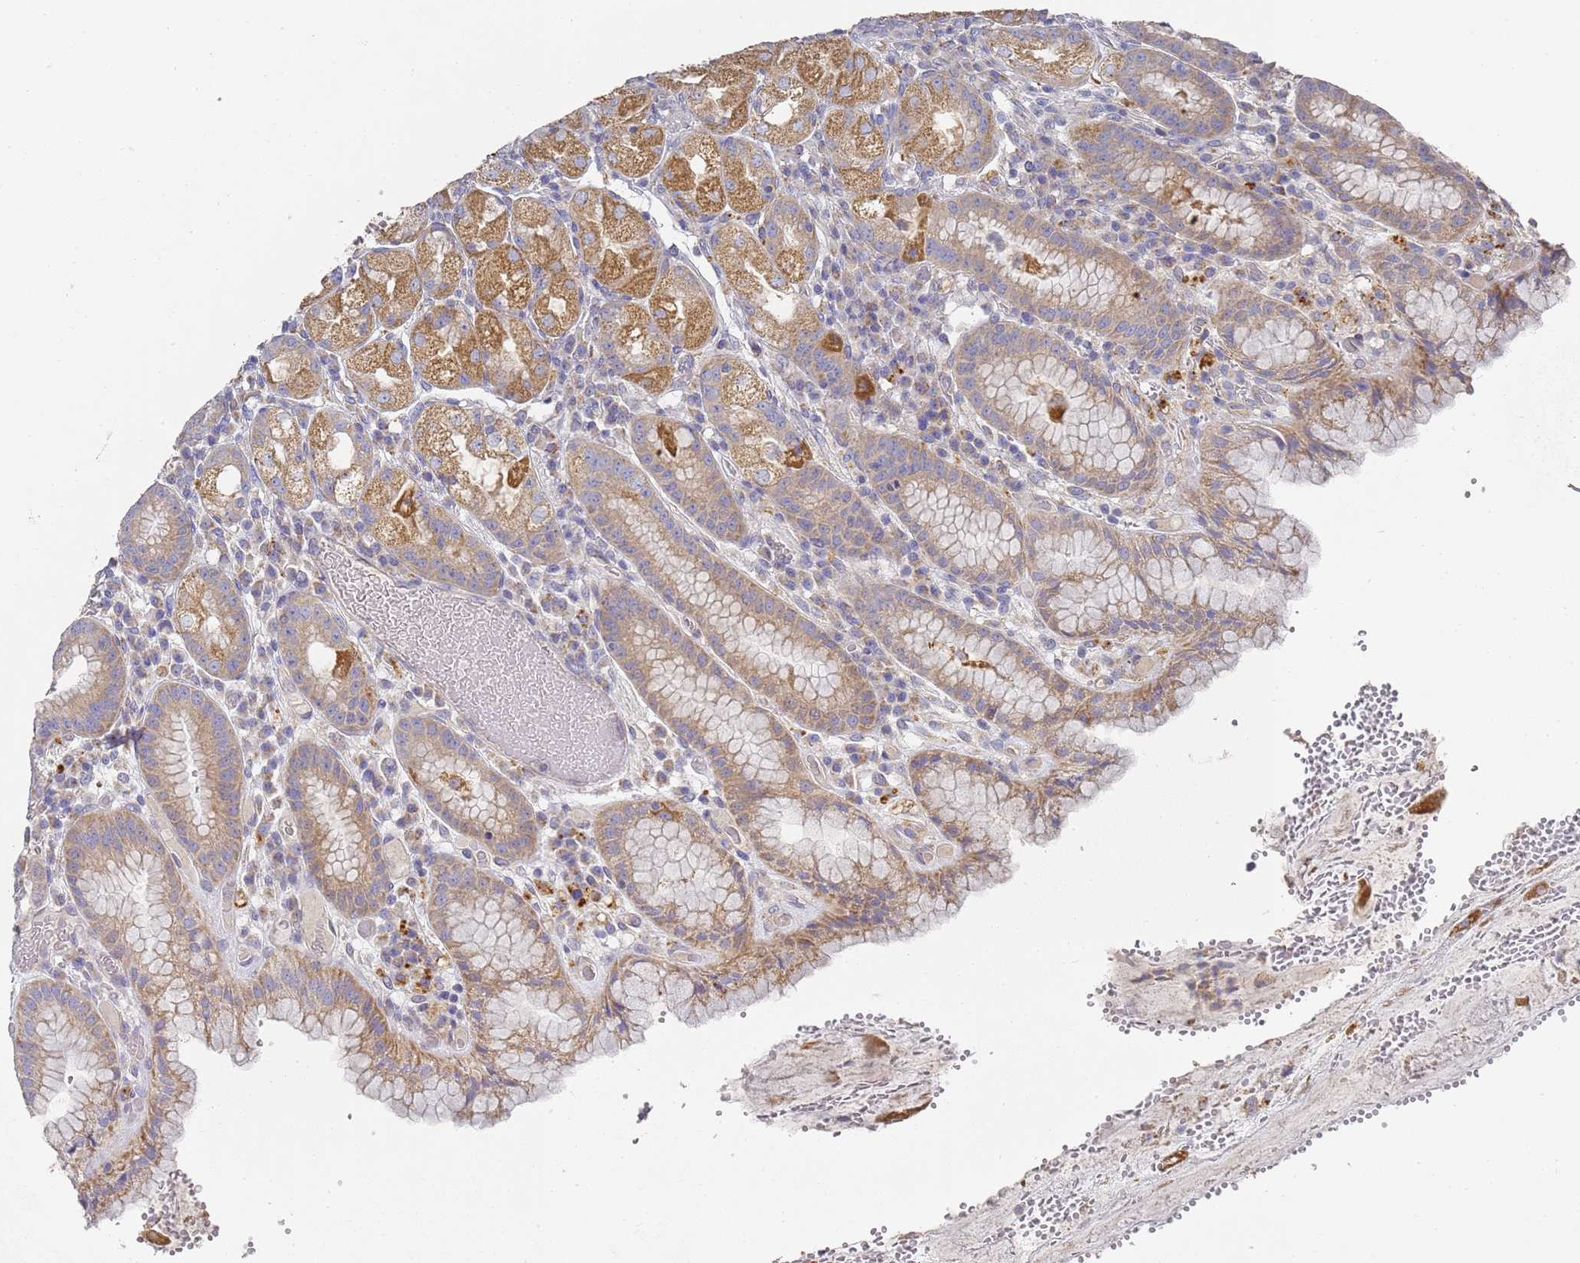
{"staining": {"intensity": "moderate", "quantity": ">75%", "location": "cytoplasmic/membranous"}, "tissue": "stomach", "cell_type": "Glandular cells", "image_type": "normal", "snomed": [{"axis": "morphology", "description": "Normal tissue, NOS"}, {"axis": "topography", "description": "Stomach, upper"}], "caption": "This histopathology image exhibits immunohistochemistry (IHC) staining of normal human stomach, with medium moderate cytoplasmic/membranous staining in approximately >75% of glandular cells.", "gene": "NPEPPS", "patient": {"sex": "male", "age": 52}}